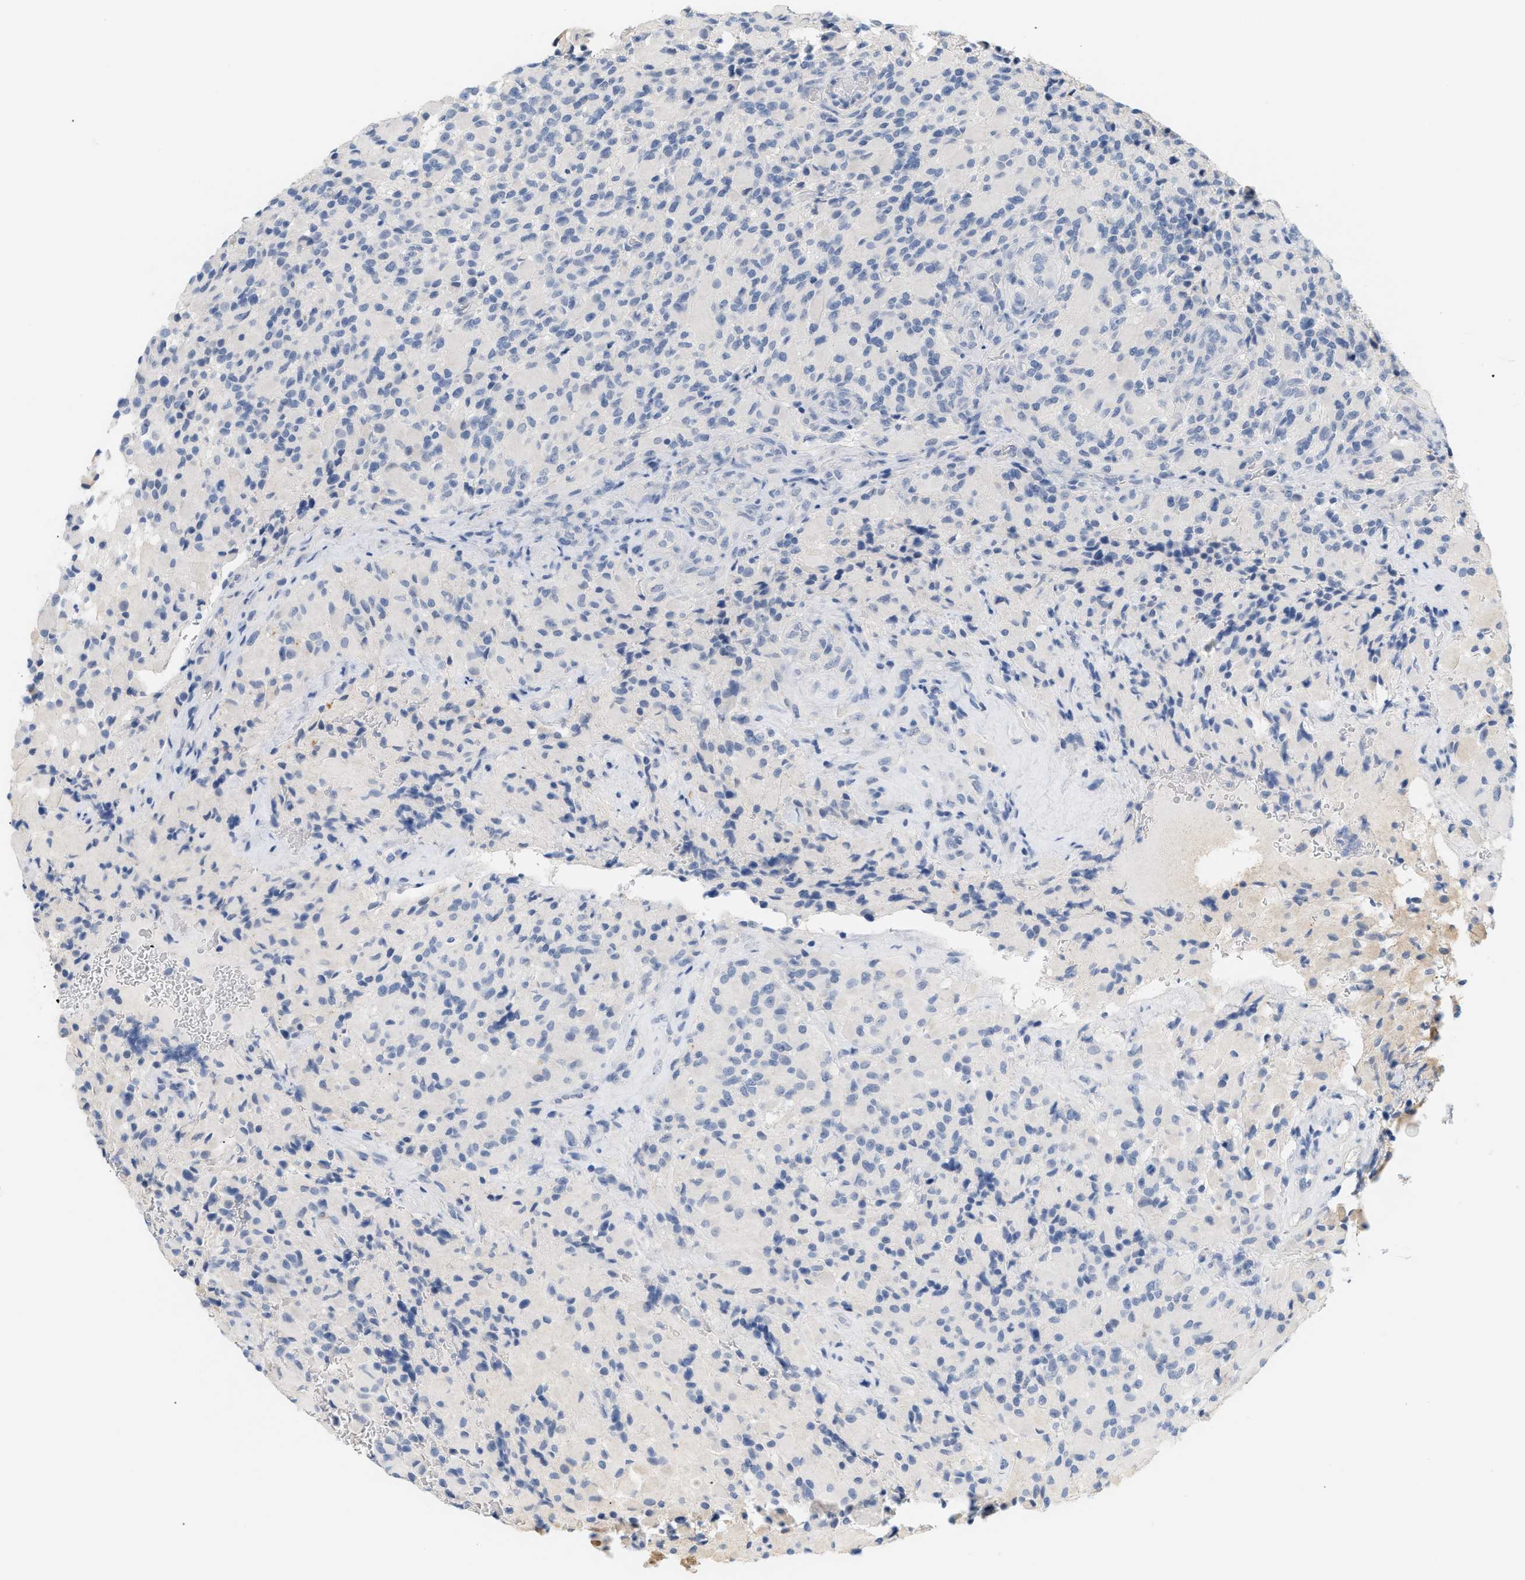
{"staining": {"intensity": "negative", "quantity": "none", "location": "none"}, "tissue": "glioma", "cell_type": "Tumor cells", "image_type": "cancer", "snomed": [{"axis": "morphology", "description": "Glioma, malignant, High grade"}, {"axis": "topography", "description": "Brain"}], "caption": "Tumor cells show no significant protein staining in malignant glioma (high-grade).", "gene": "CFH", "patient": {"sex": "male", "age": 71}}